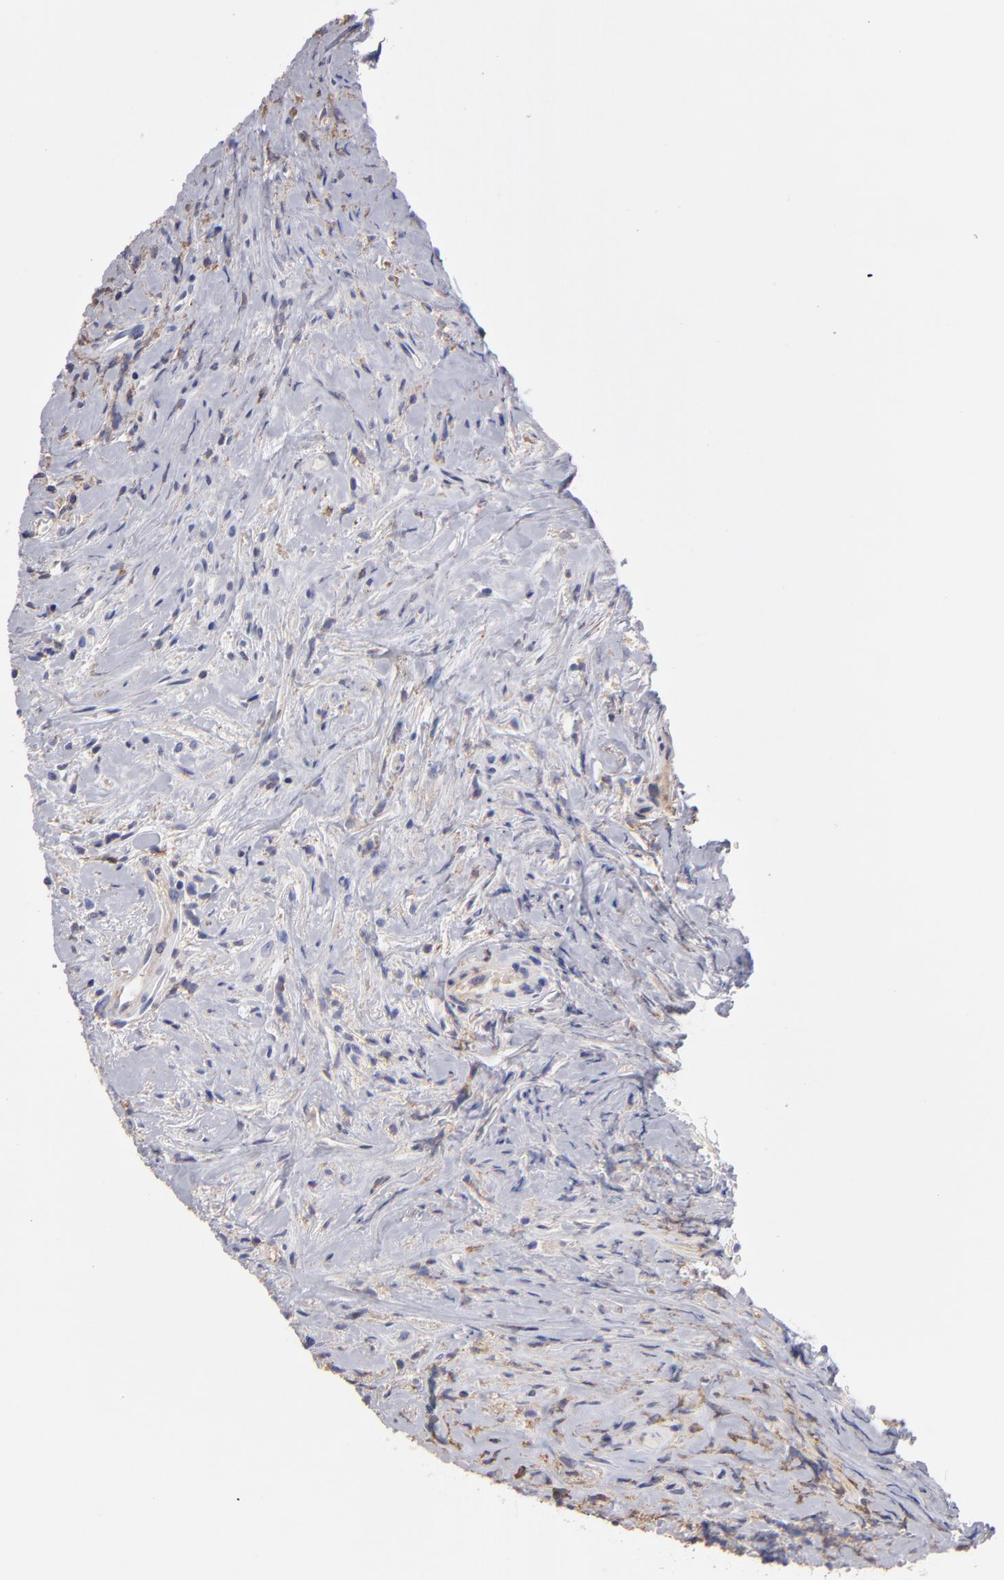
{"staining": {"intensity": "negative", "quantity": "none", "location": "none"}, "tissue": "lymphoma", "cell_type": "Tumor cells", "image_type": "cancer", "snomed": [{"axis": "morphology", "description": "Hodgkin's disease, NOS"}, {"axis": "topography", "description": "Lymph node"}], "caption": "There is no significant positivity in tumor cells of lymphoma. (Stains: DAB immunohistochemistry (IHC) with hematoxylin counter stain, Microscopy: brightfield microscopy at high magnification).", "gene": "ABCB1", "patient": {"sex": "female", "age": 25}}